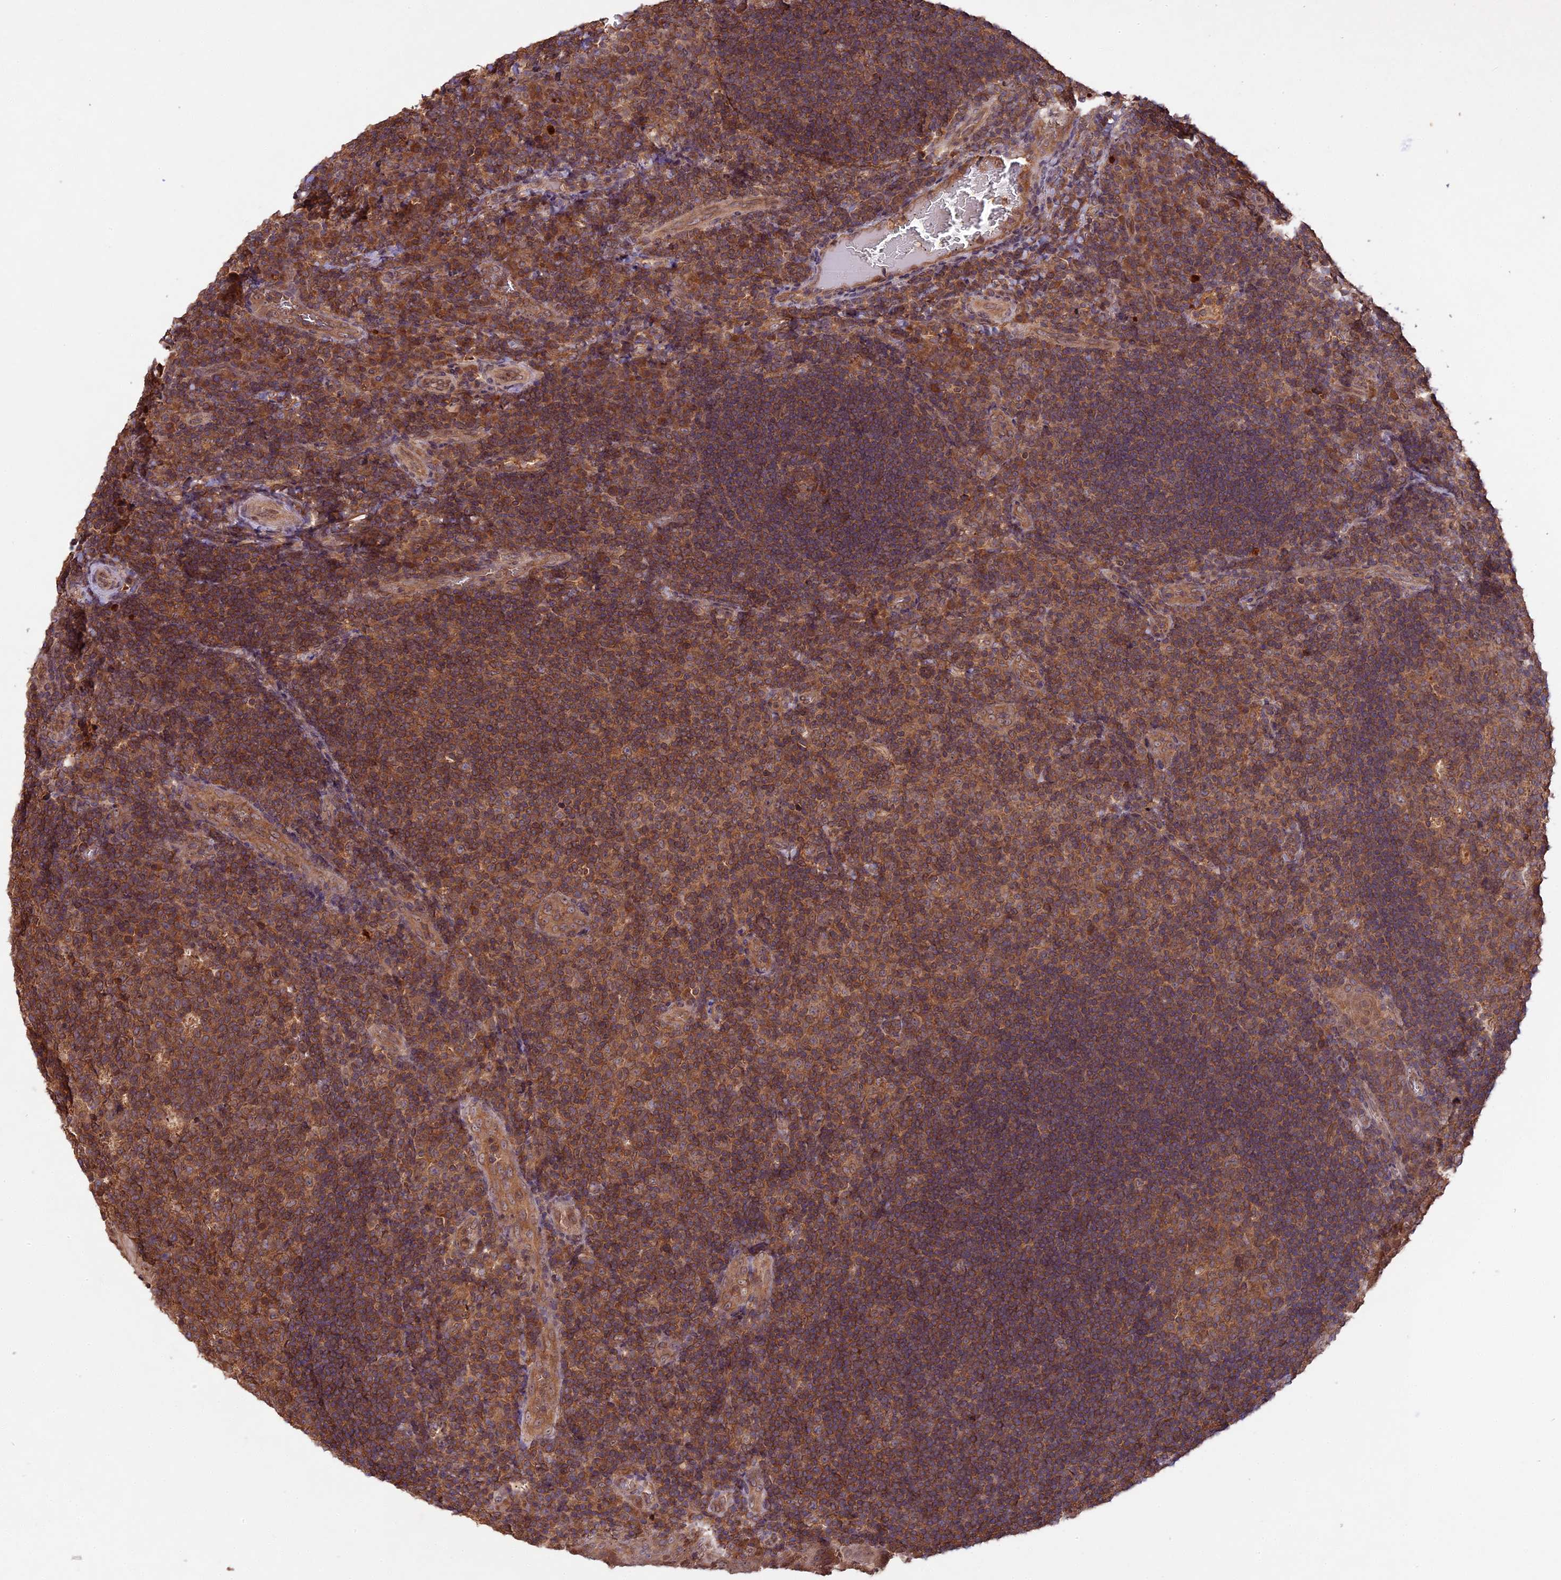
{"staining": {"intensity": "moderate", "quantity": ">75%", "location": "cytoplasmic/membranous"}, "tissue": "tonsil", "cell_type": "Germinal center cells", "image_type": "normal", "snomed": [{"axis": "morphology", "description": "Normal tissue, NOS"}, {"axis": "topography", "description": "Tonsil"}], "caption": "This histopathology image exhibits IHC staining of normal tonsil, with medium moderate cytoplasmic/membranous staining in approximately >75% of germinal center cells.", "gene": "CHAC1", "patient": {"sex": "male", "age": 17}}